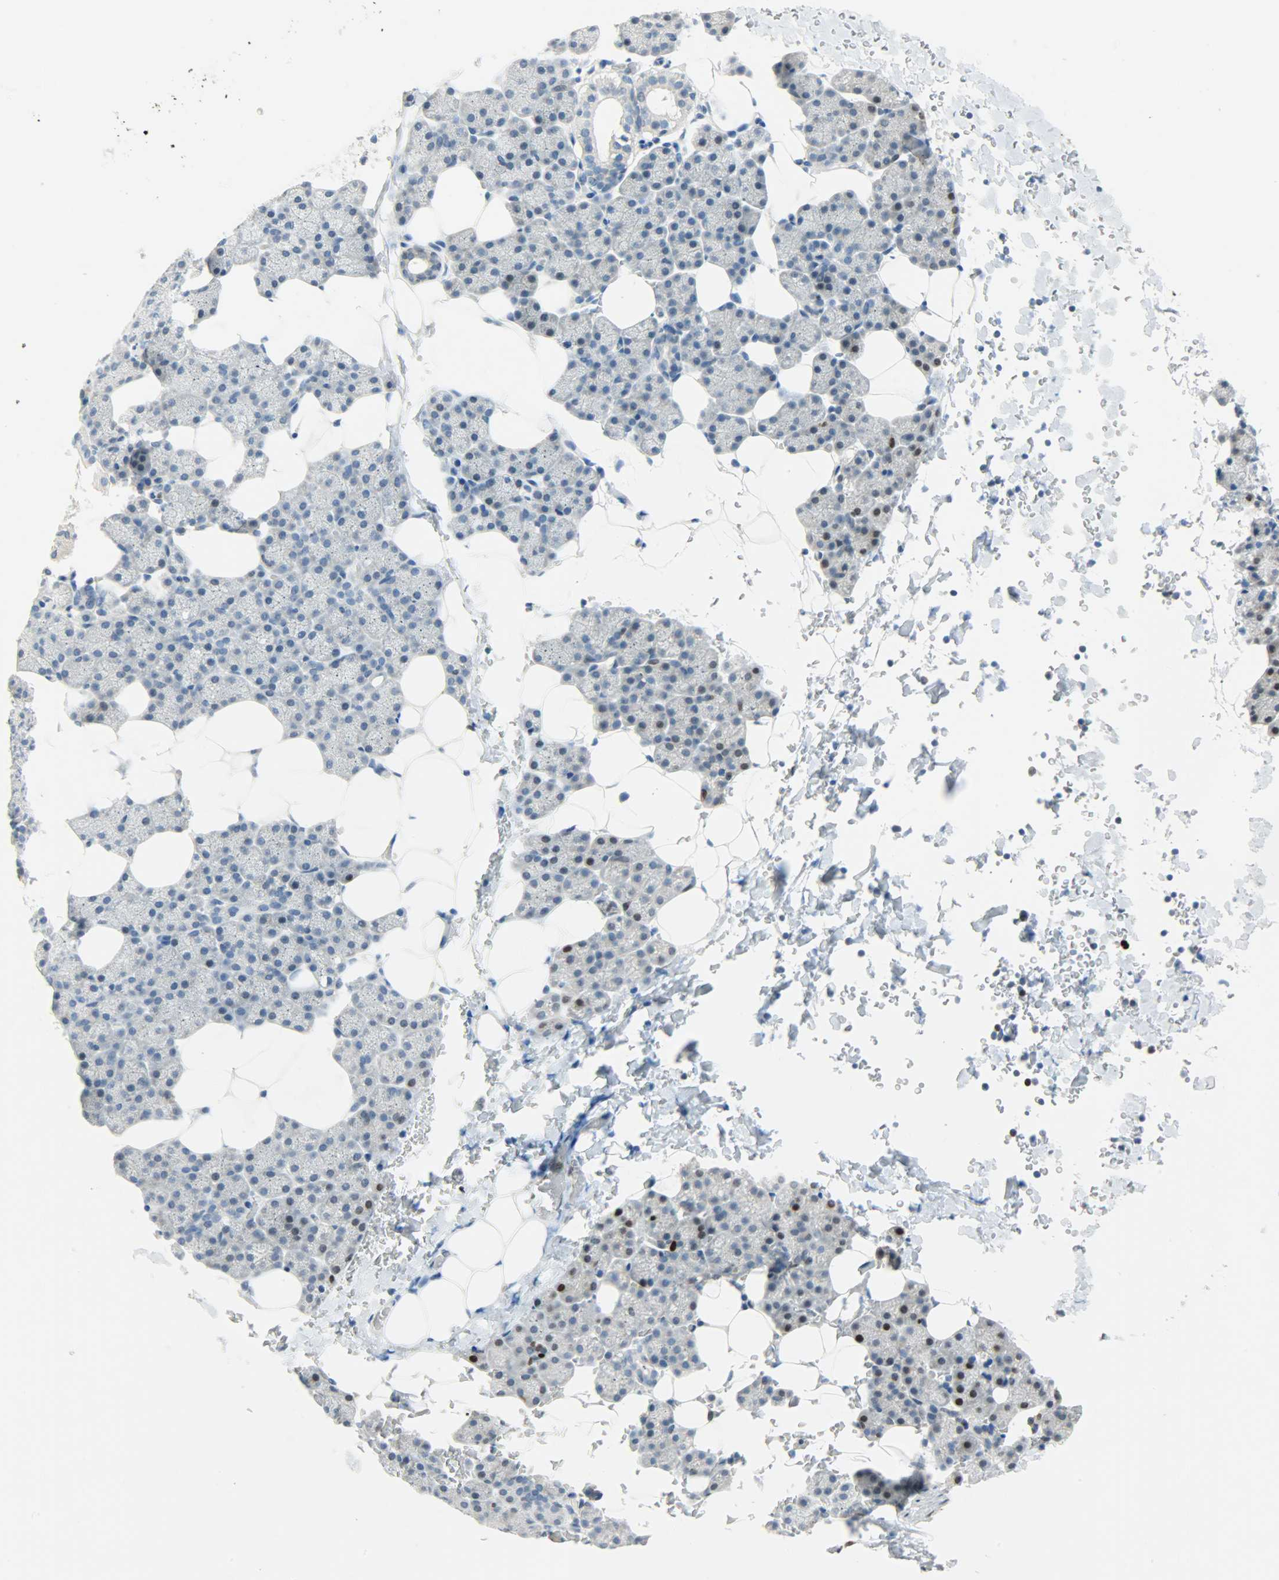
{"staining": {"intensity": "weak", "quantity": "25%-75%", "location": "nuclear"}, "tissue": "salivary gland", "cell_type": "Glandular cells", "image_type": "normal", "snomed": [{"axis": "morphology", "description": "Normal tissue, NOS"}, {"axis": "topography", "description": "Lymph node"}, {"axis": "topography", "description": "Salivary gland"}], "caption": "Immunohistochemical staining of benign human salivary gland displays 25%-75% levels of weak nuclear protein positivity in about 25%-75% of glandular cells.", "gene": "JUNB", "patient": {"sex": "male", "age": 8}}